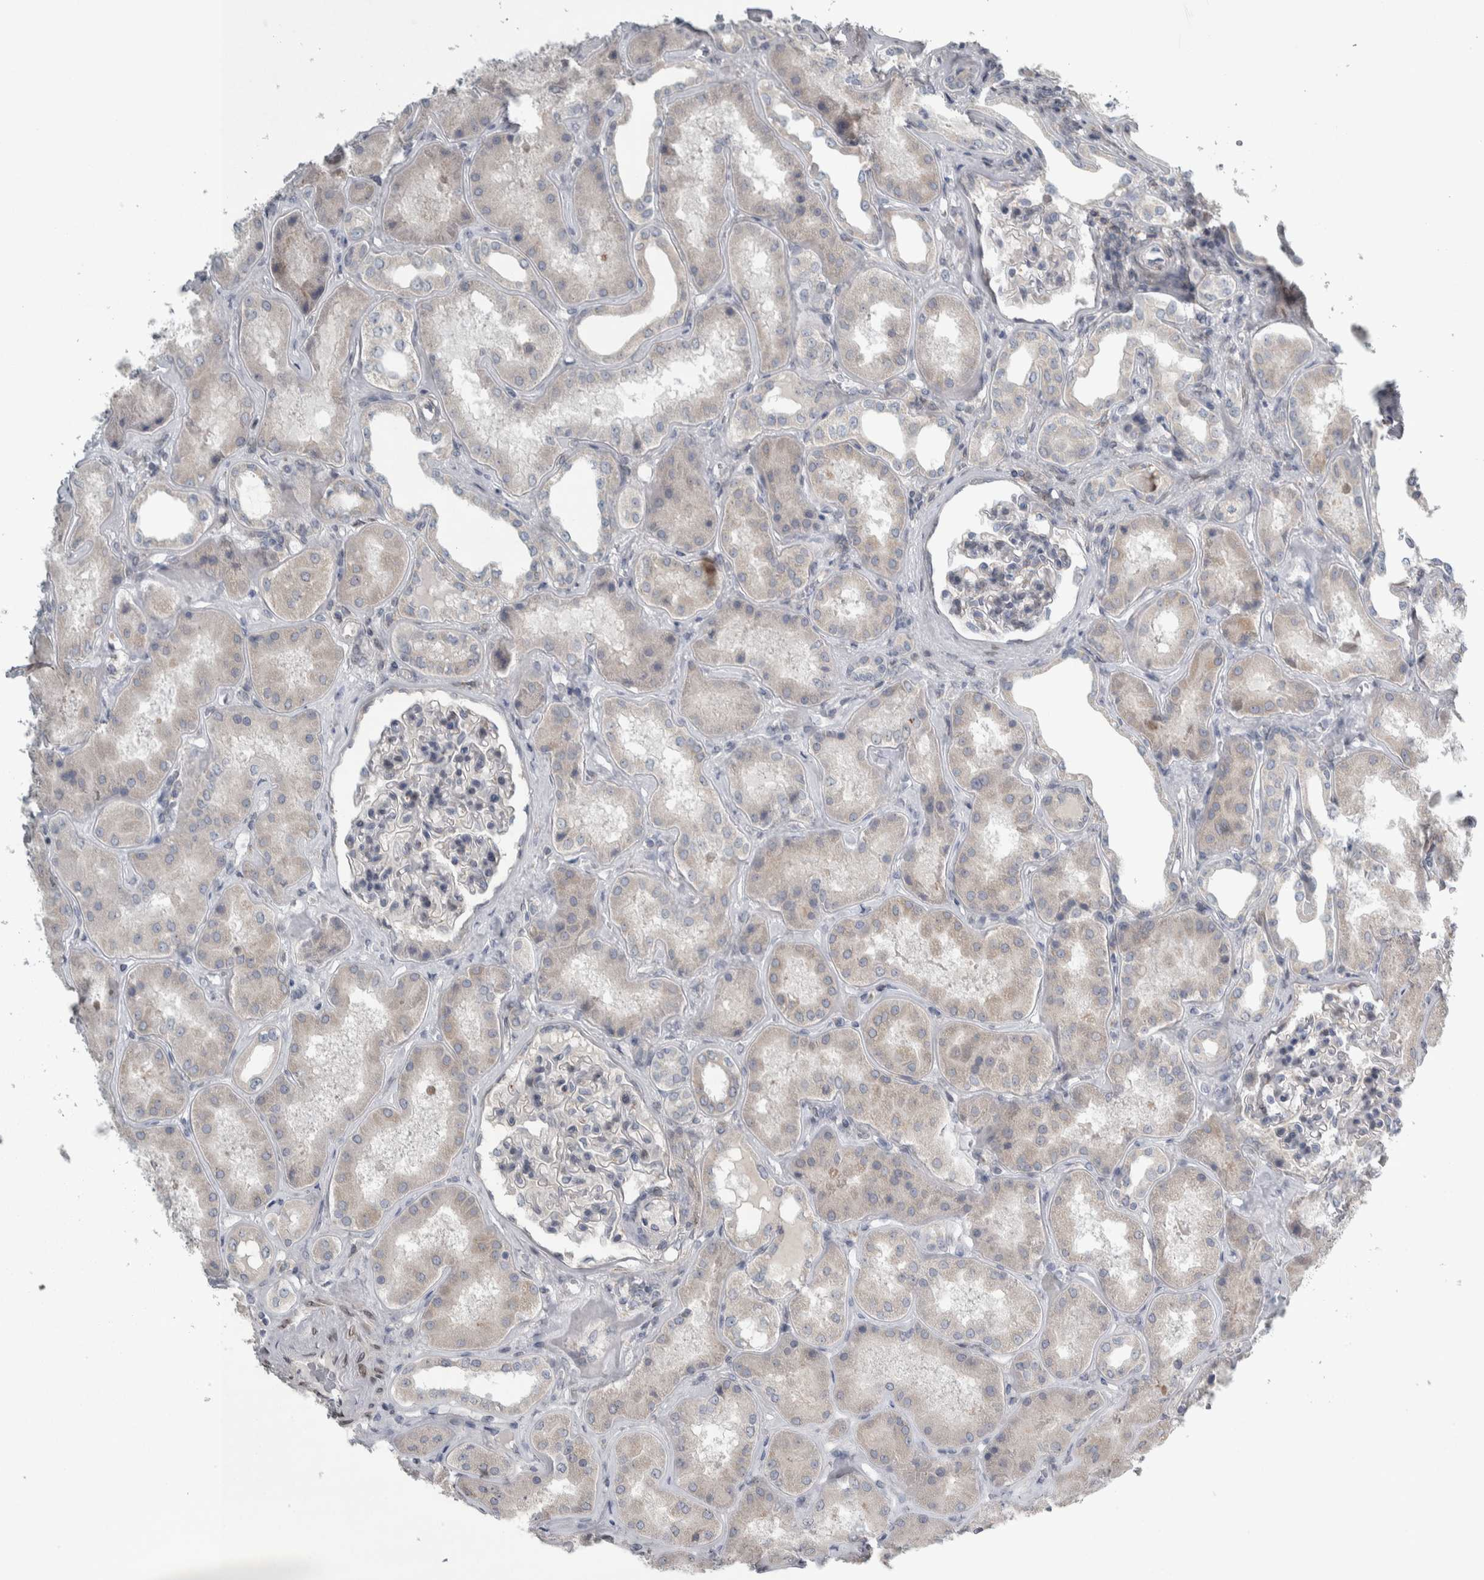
{"staining": {"intensity": "negative", "quantity": "none", "location": "none"}, "tissue": "kidney", "cell_type": "Cells in glomeruli", "image_type": "normal", "snomed": [{"axis": "morphology", "description": "Normal tissue, NOS"}, {"axis": "topography", "description": "Kidney"}], "caption": "Immunohistochemical staining of benign kidney shows no significant expression in cells in glomeruli. (Brightfield microscopy of DAB (3,3'-diaminobenzidine) IHC at high magnification).", "gene": "SIGMAR1", "patient": {"sex": "female", "age": 56}}